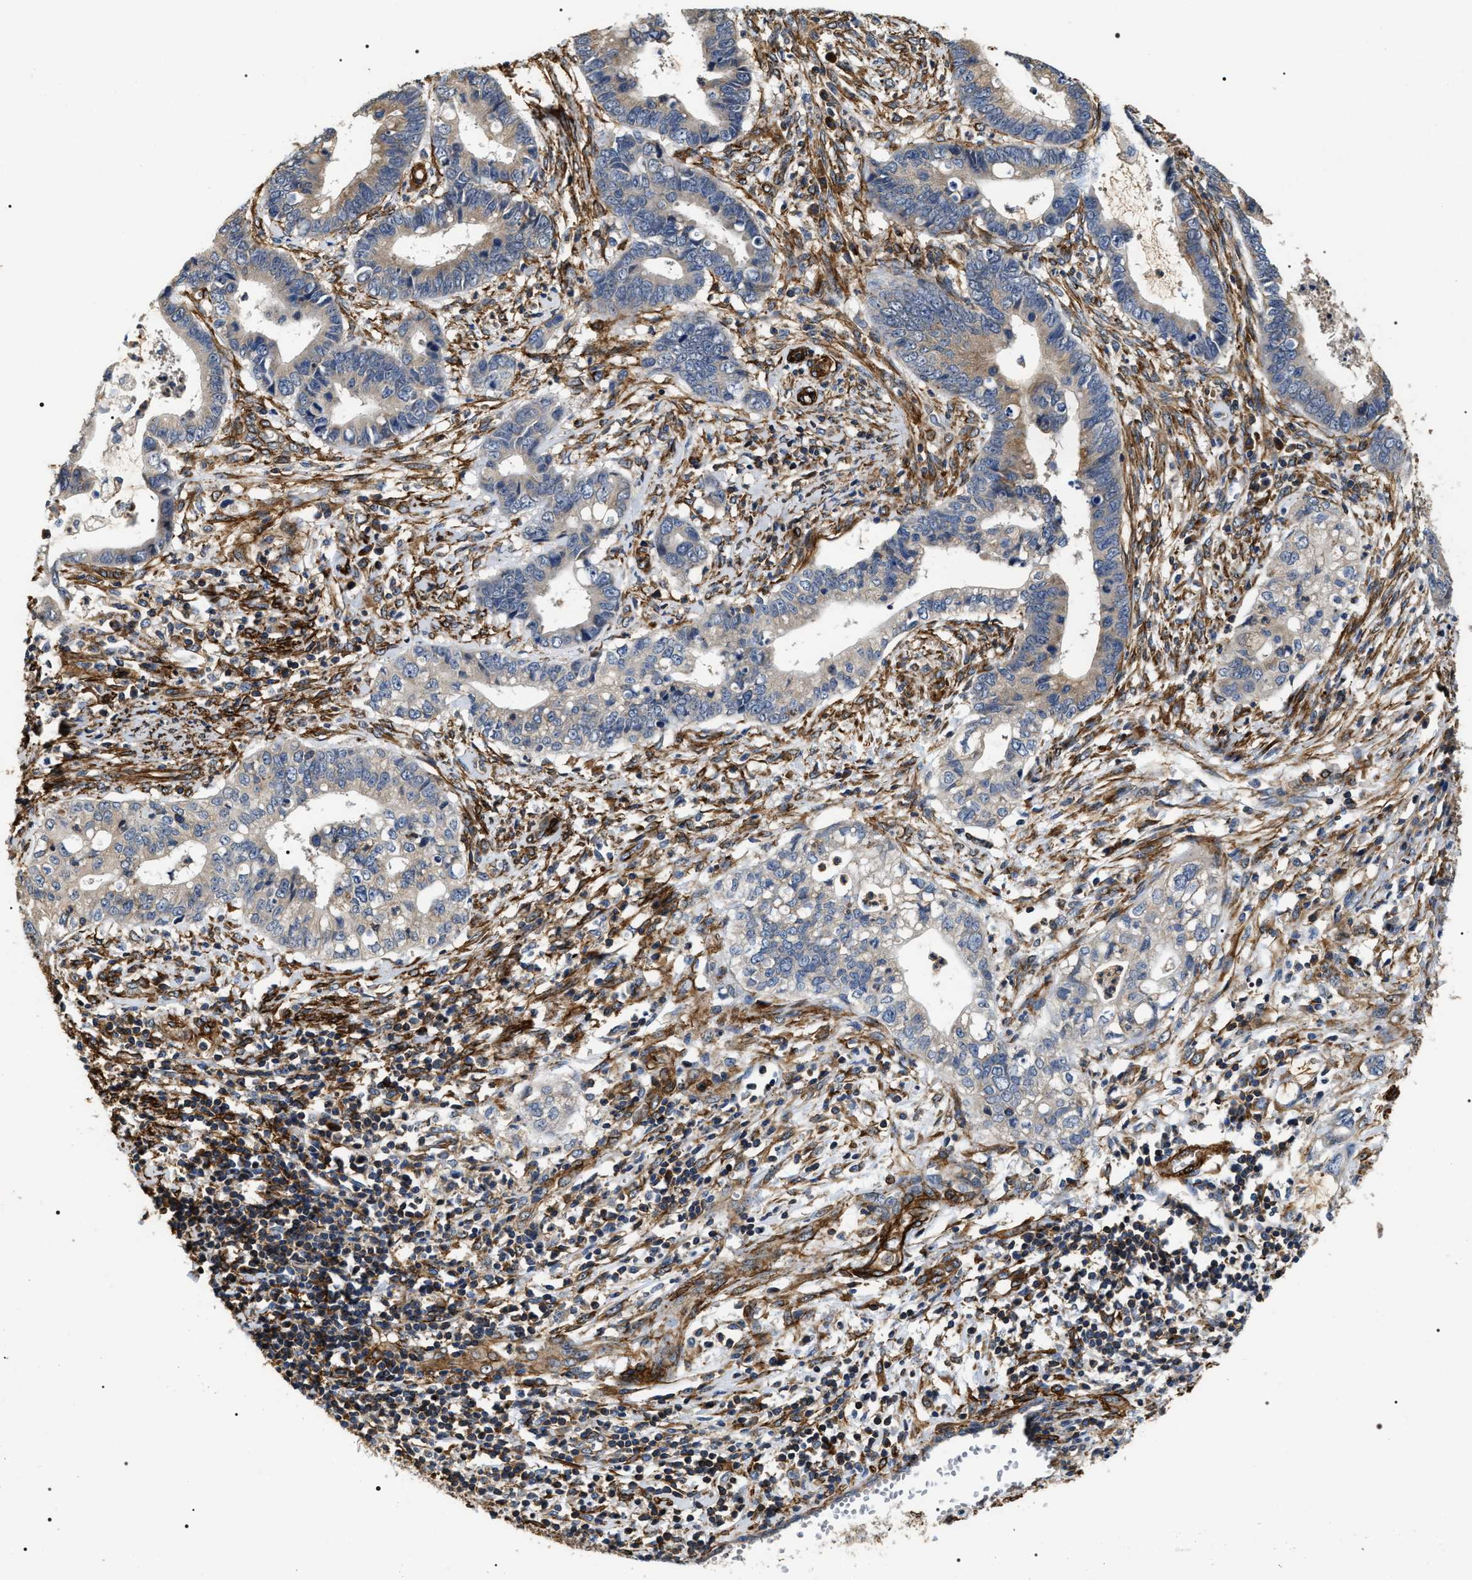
{"staining": {"intensity": "moderate", "quantity": "<25%", "location": "cytoplasmic/membranous"}, "tissue": "cervical cancer", "cell_type": "Tumor cells", "image_type": "cancer", "snomed": [{"axis": "morphology", "description": "Adenocarcinoma, NOS"}, {"axis": "topography", "description": "Cervix"}], "caption": "High-power microscopy captured an immunohistochemistry image of adenocarcinoma (cervical), revealing moderate cytoplasmic/membranous positivity in approximately <25% of tumor cells. (Stains: DAB (3,3'-diaminobenzidine) in brown, nuclei in blue, Microscopy: brightfield microscopy at high magnification).", "gene": "ZC3HAV1L", "patient": {"sex": "female", "age": 44}}